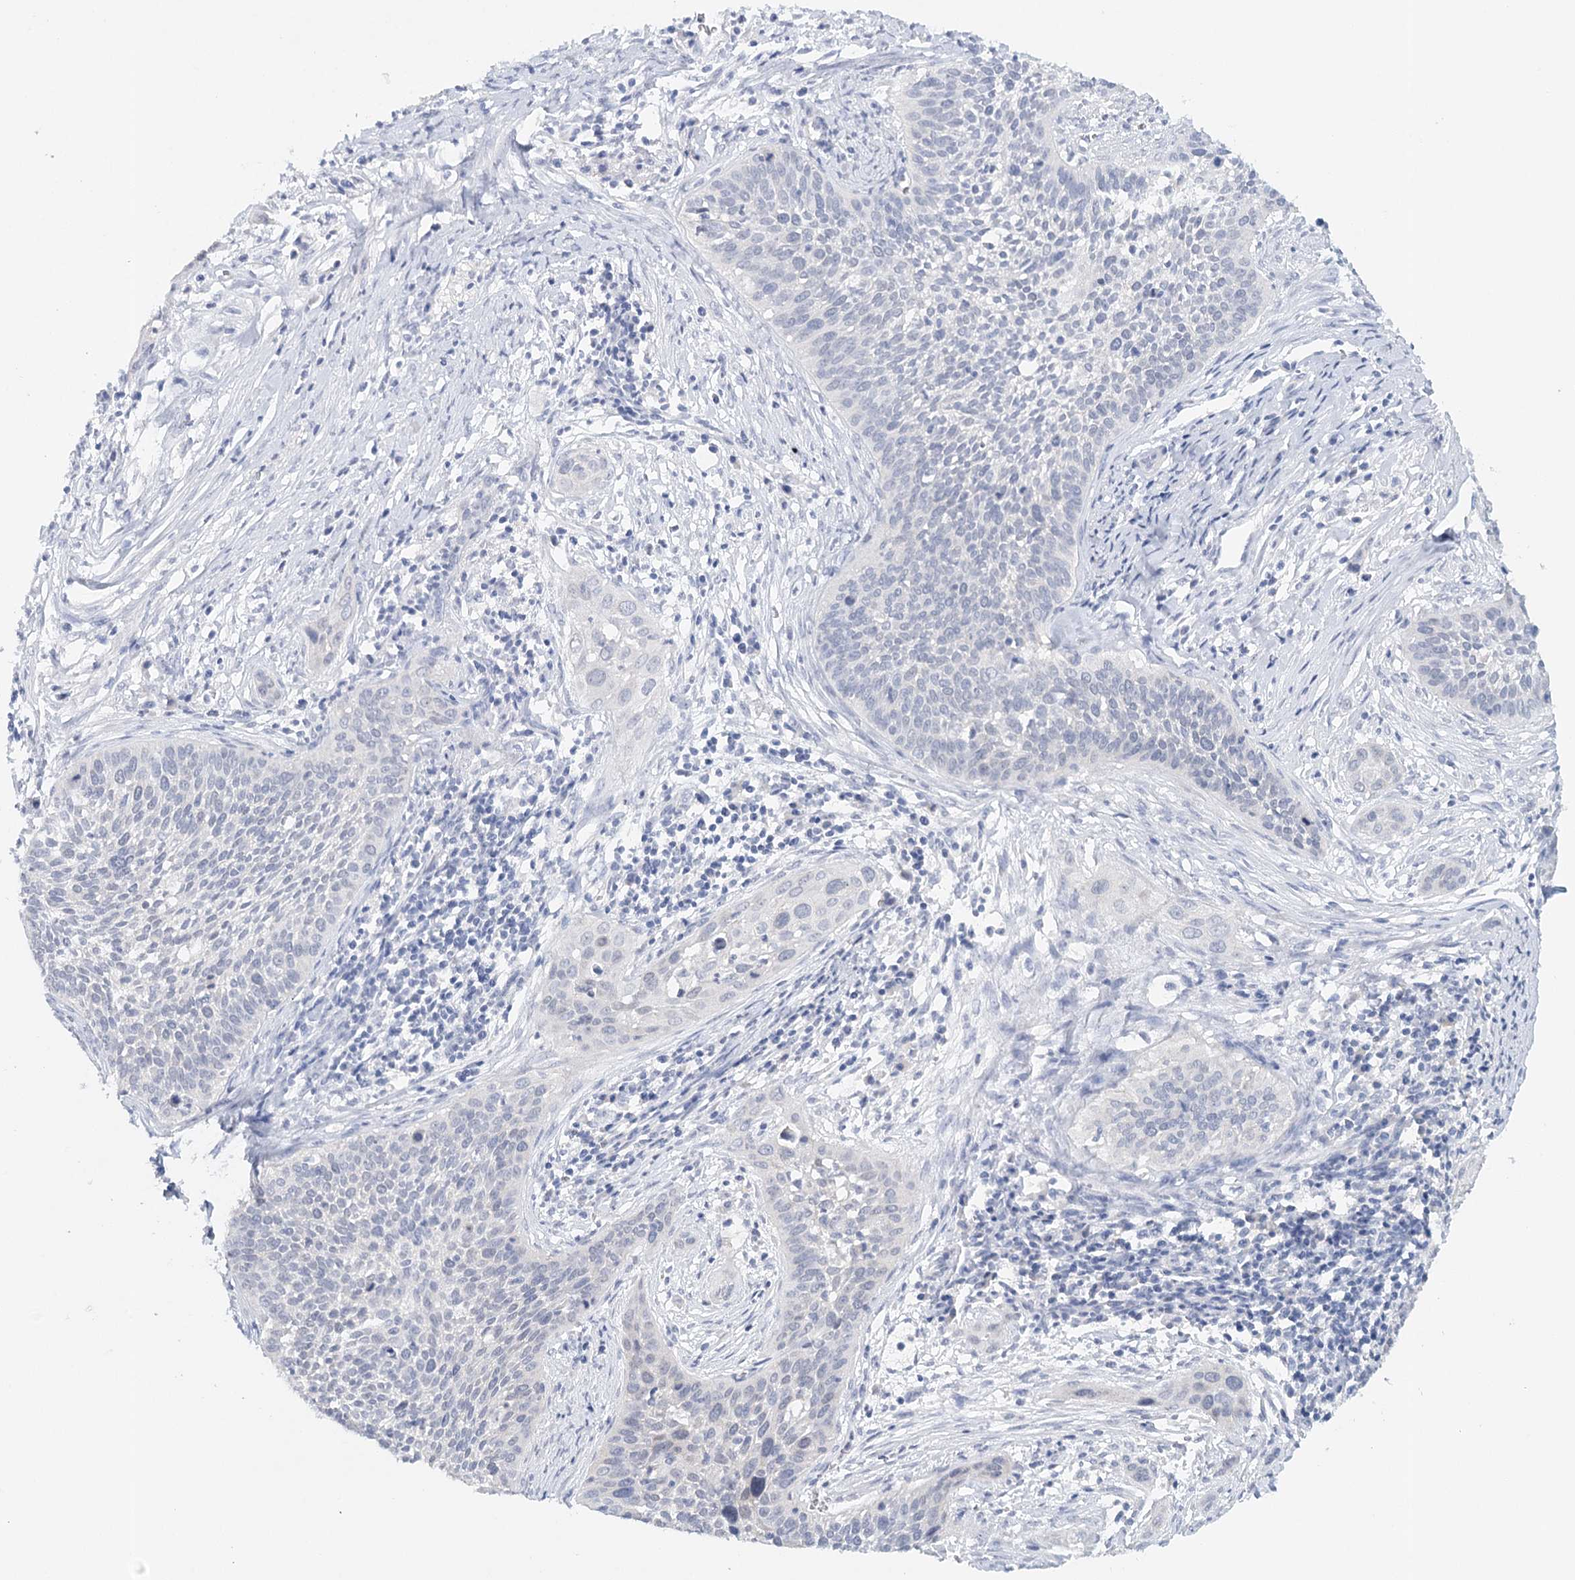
{"staining": {"intensity": "negative", "quantity": "none", "location": "none"}, "tissue": "cervical cancer", "cell_type": "Tumor cells", "image_type": "cancer", "snomed": [{"axis": "morphology", "description": "Squamous cell carcinoma, NOS"}, {"axis": "topography", "description": "Cervix"}], "caption": "Tumor cells are negative for protein expression in human cervical cancer (squamous cell carcinoma).", "gene": "HSPA4L", "patient": {"sex": "female", "age": 34}}